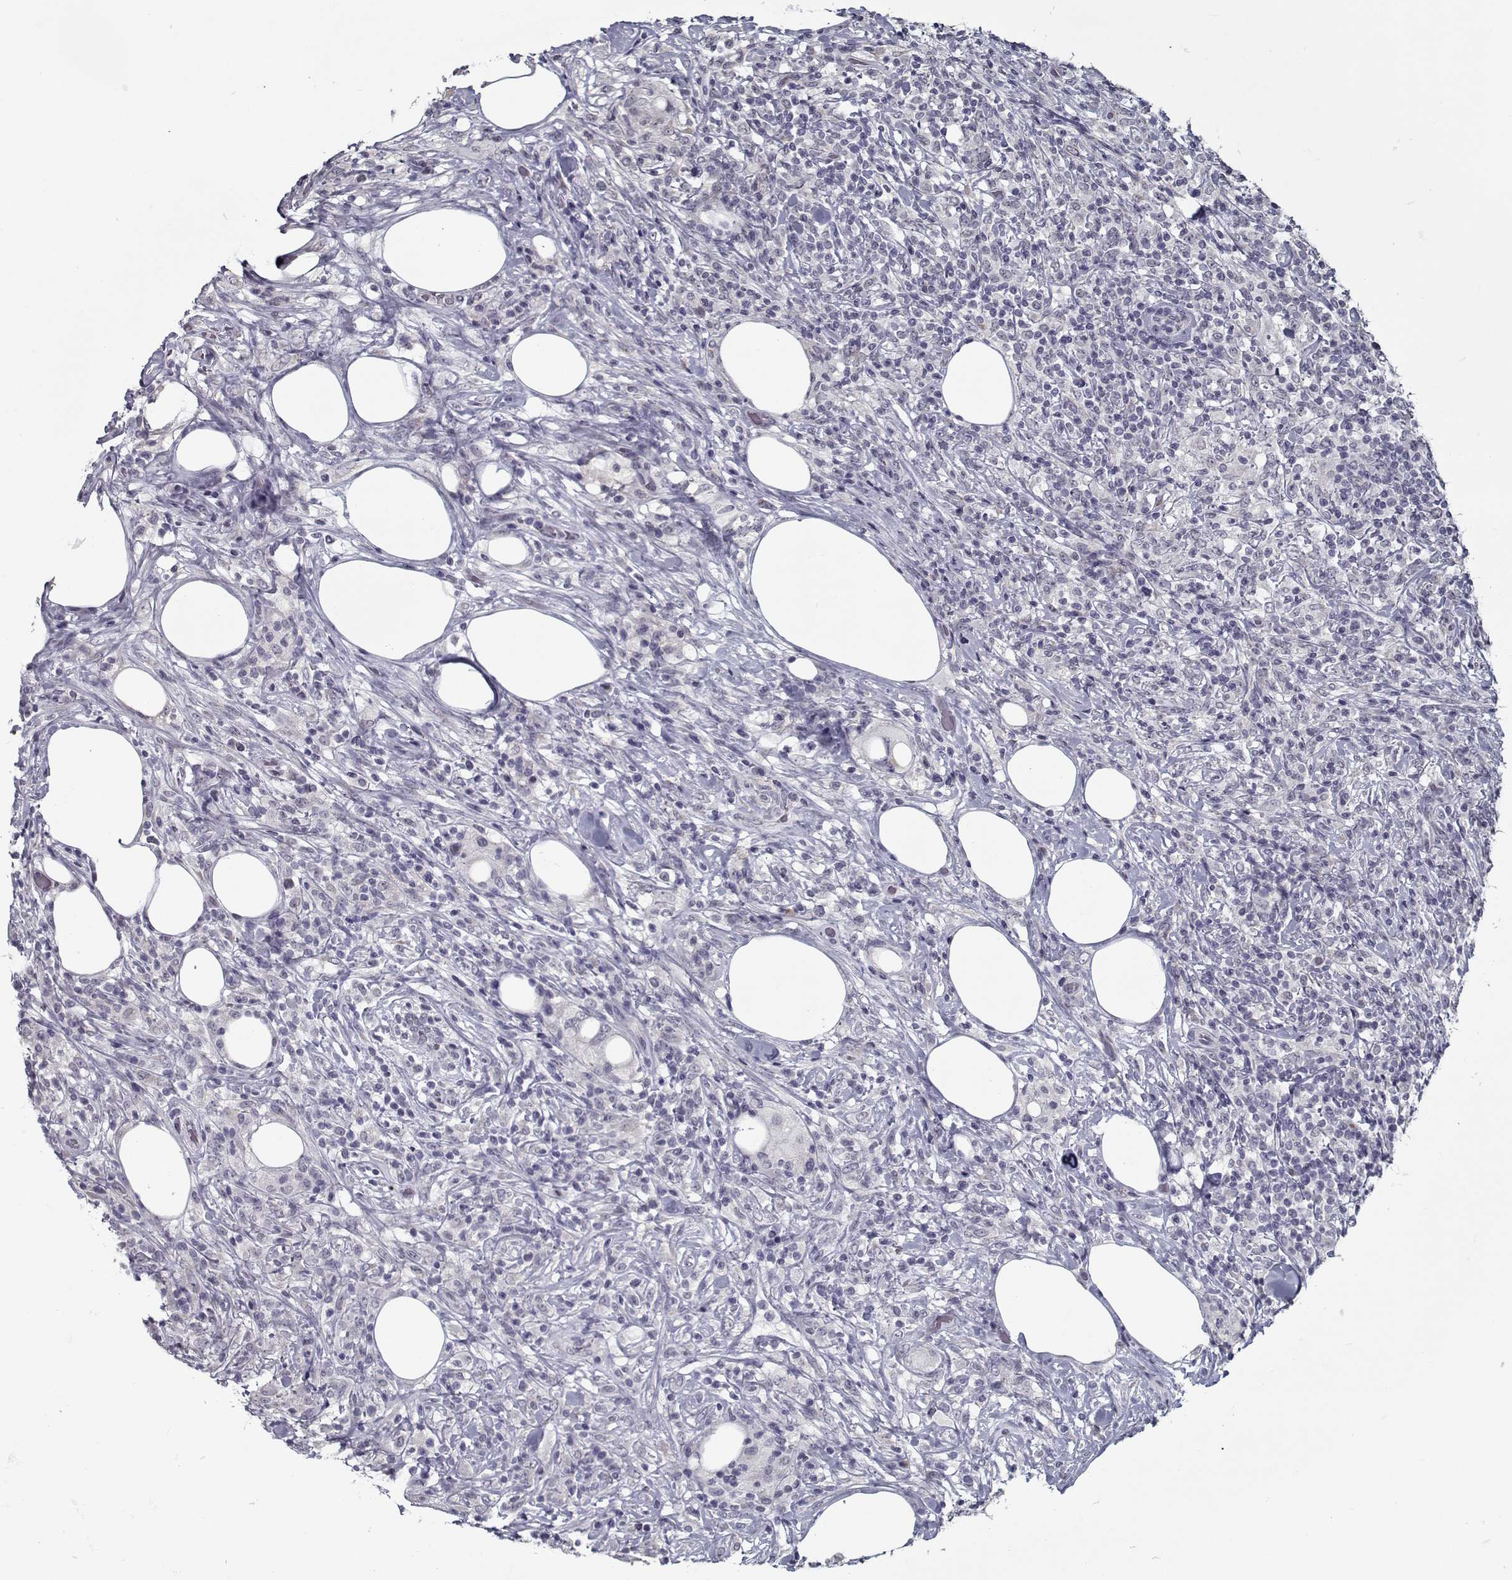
{"staining": {"intensity": "negative", "quantity": "none", "location": "none"}, "tissue": "lymphoma", "cell_type": "Tumor cells", "image_type": "cancer", "snomed": [{"axis": "morphology", "description": "Malignant lymphoma, non-Hodgkin's type, High grade"}, {"axis": "topography", "description": "Lymph node"}], "caption": "There is no significant staining in tumor cells of malignant lymphoma, non-Hodgkin's type (high-grade). (DAB immunohistochemistry (IHC) visualized using brightfield microscopy, high magnification).", "gene": "SEC16B", "patient": {"sex": "female", "age": 84}}